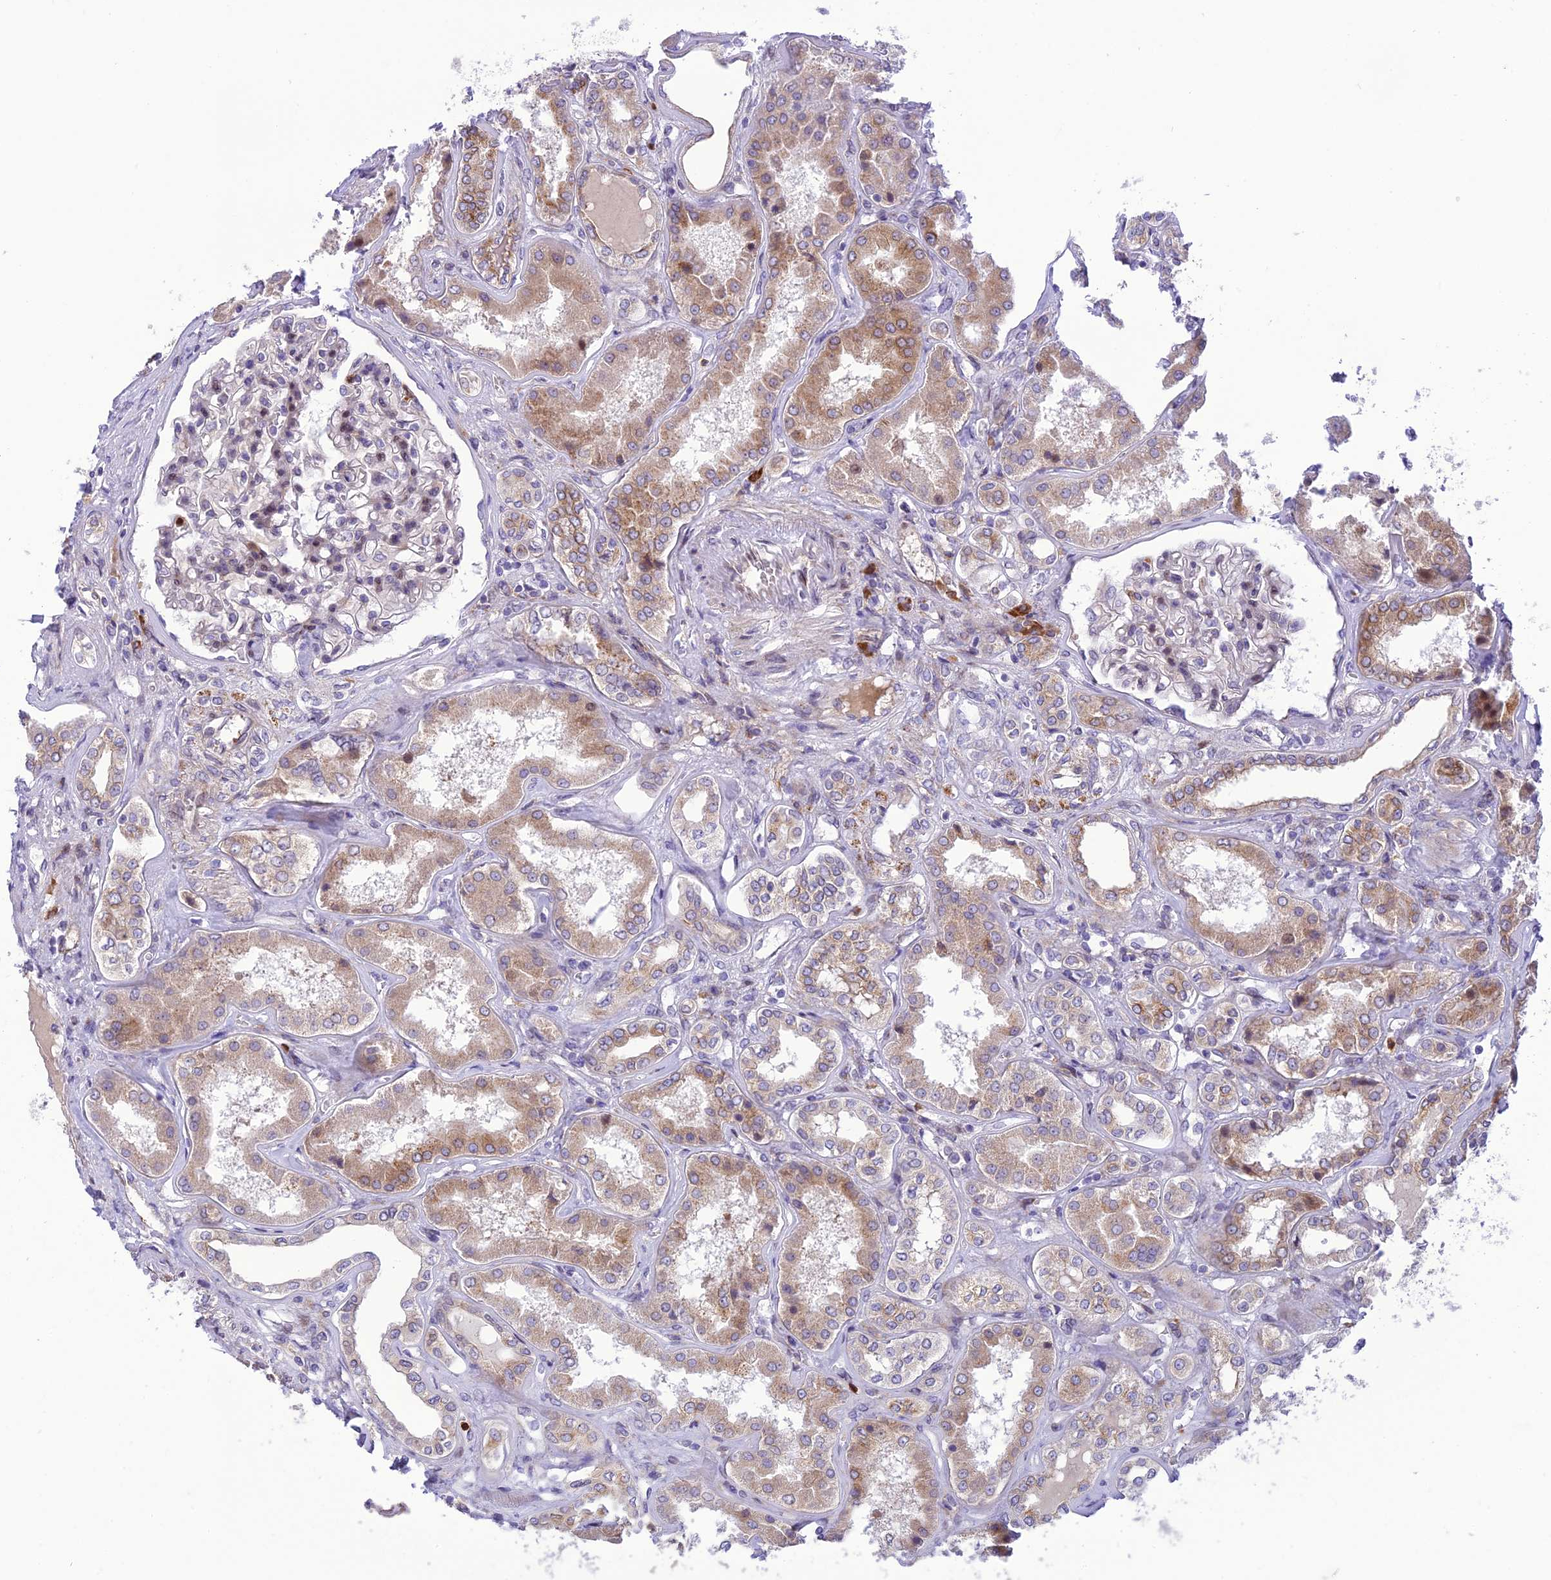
{"staining": {"intensity": "moderate", "quantity": "<25%", "location": "cytoplasmic/membranous"}, "tissue": "kidney", "cell_type": "Cells in glomeruli", "image_type": "normal", "snomed": [{"axis": "morphology", "description": "Normal tissue, NOS"}, {"axis": "topography", "description": "Kidney"}], "caption": "IHC micrograph of normal human kidney stained for a protein (brown), which exhibits low levels of moderate cytoplasmic/membranous expression in approximately <25% of cells in glomeruli.", "gene": "JMY", "patient": {"sex": "female", "age": 56}}